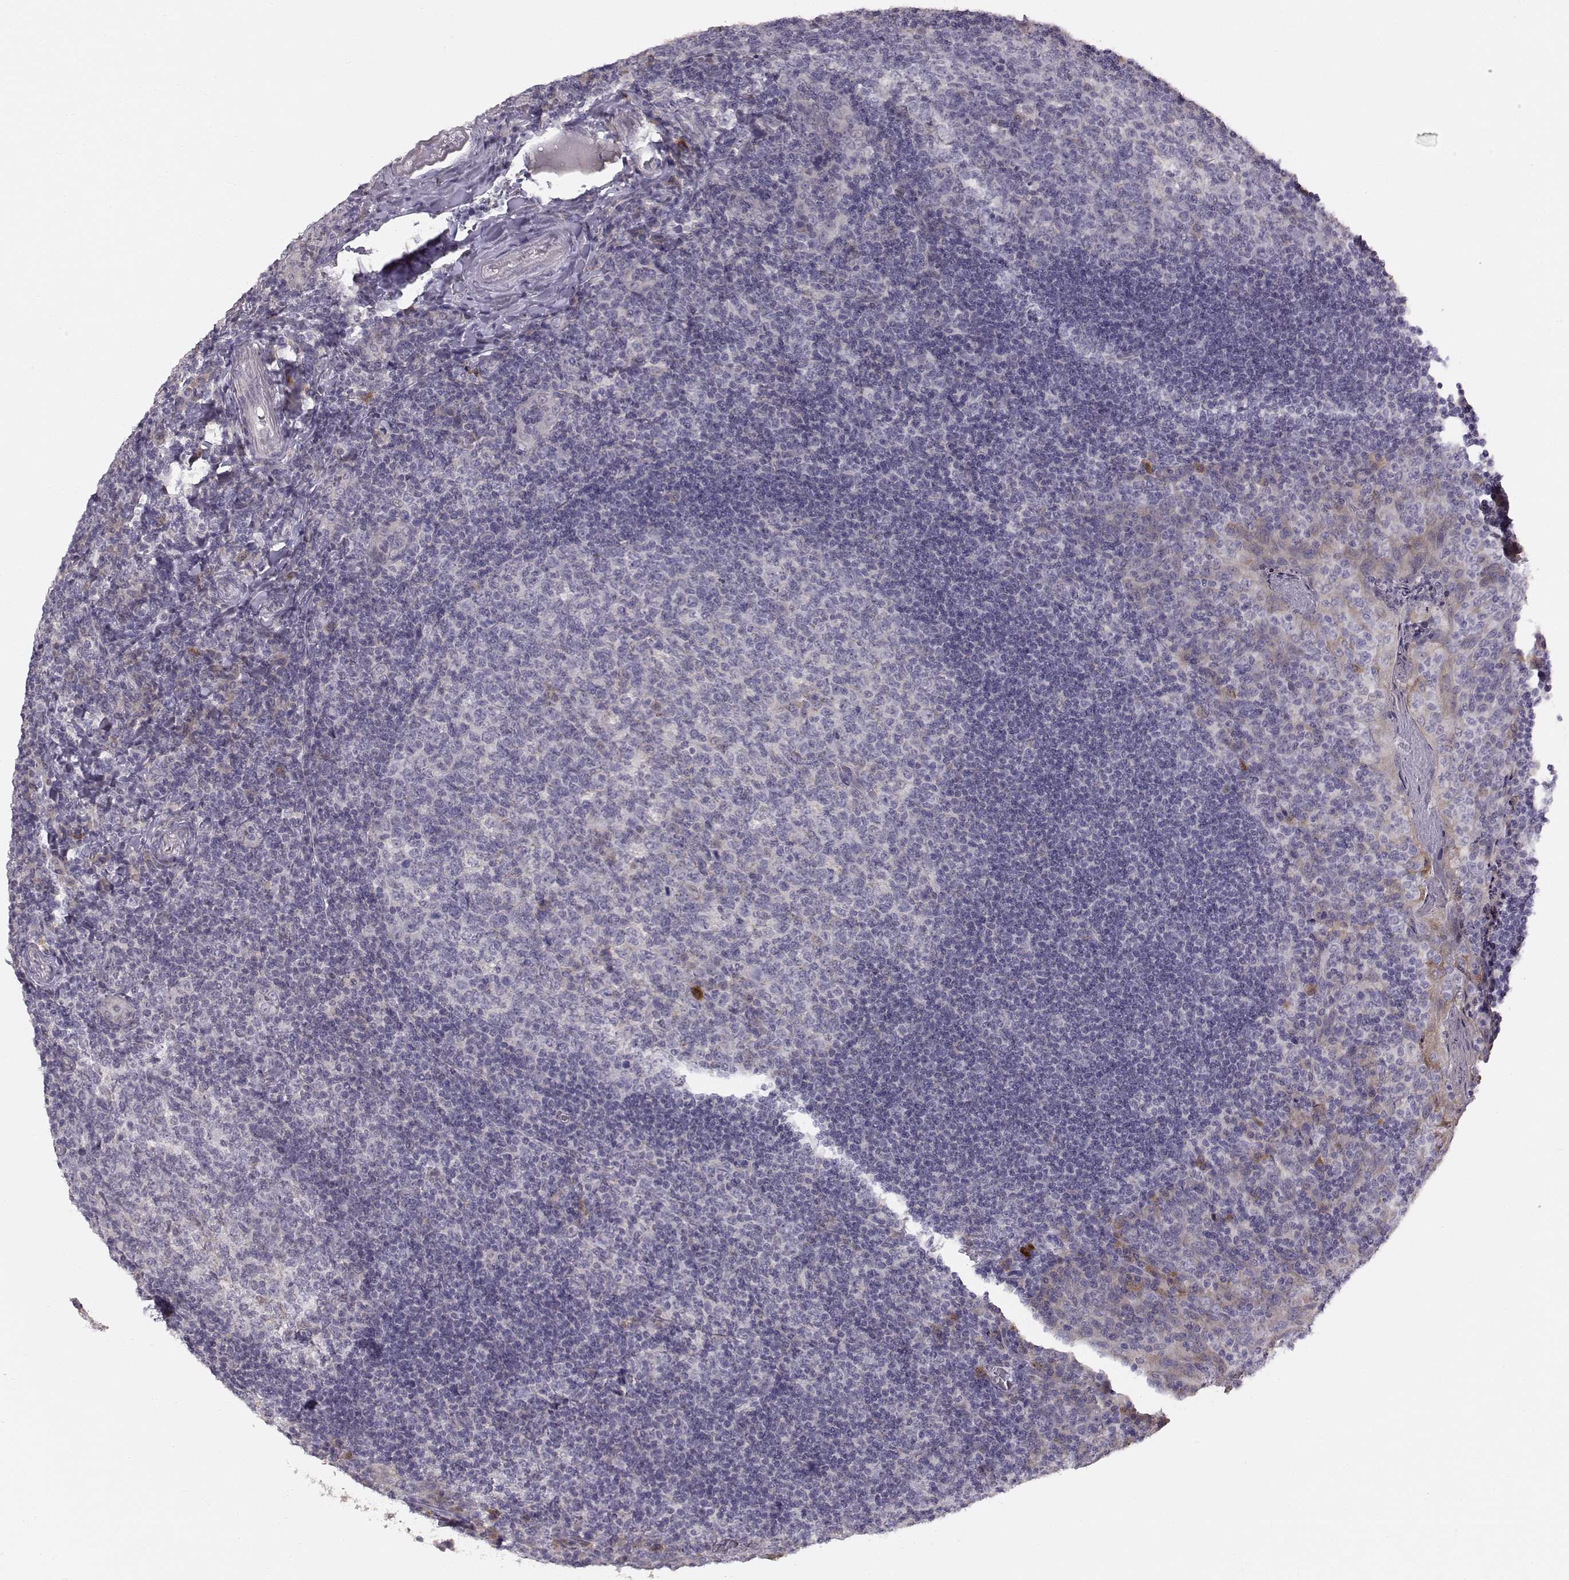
{"staining": {"intensity": "negative", "quantity": "none", "location": "none"}, "tissue": "tonsil", "cell_type": "Germinal center cells", "image_type": "normal", "snomed": [{"axis": "morphology", "description": "Normal tissue, NOS"}, {"axis": "topography", "description": "Tonsil"}], "caption": "This is a micrograph of immunohistochemistry staining of unremarkable tonsil, which shows no expression in germinal center cells. The staining was performed using DAB (3,3'-diaminobenzidine) to visualize the protein expression in brown, while the nuclei were stained in blue with hematoxylin (Magnification: 20x).", "gene": "ACSL6", "patient": {"sex": "male", "age": 17}}